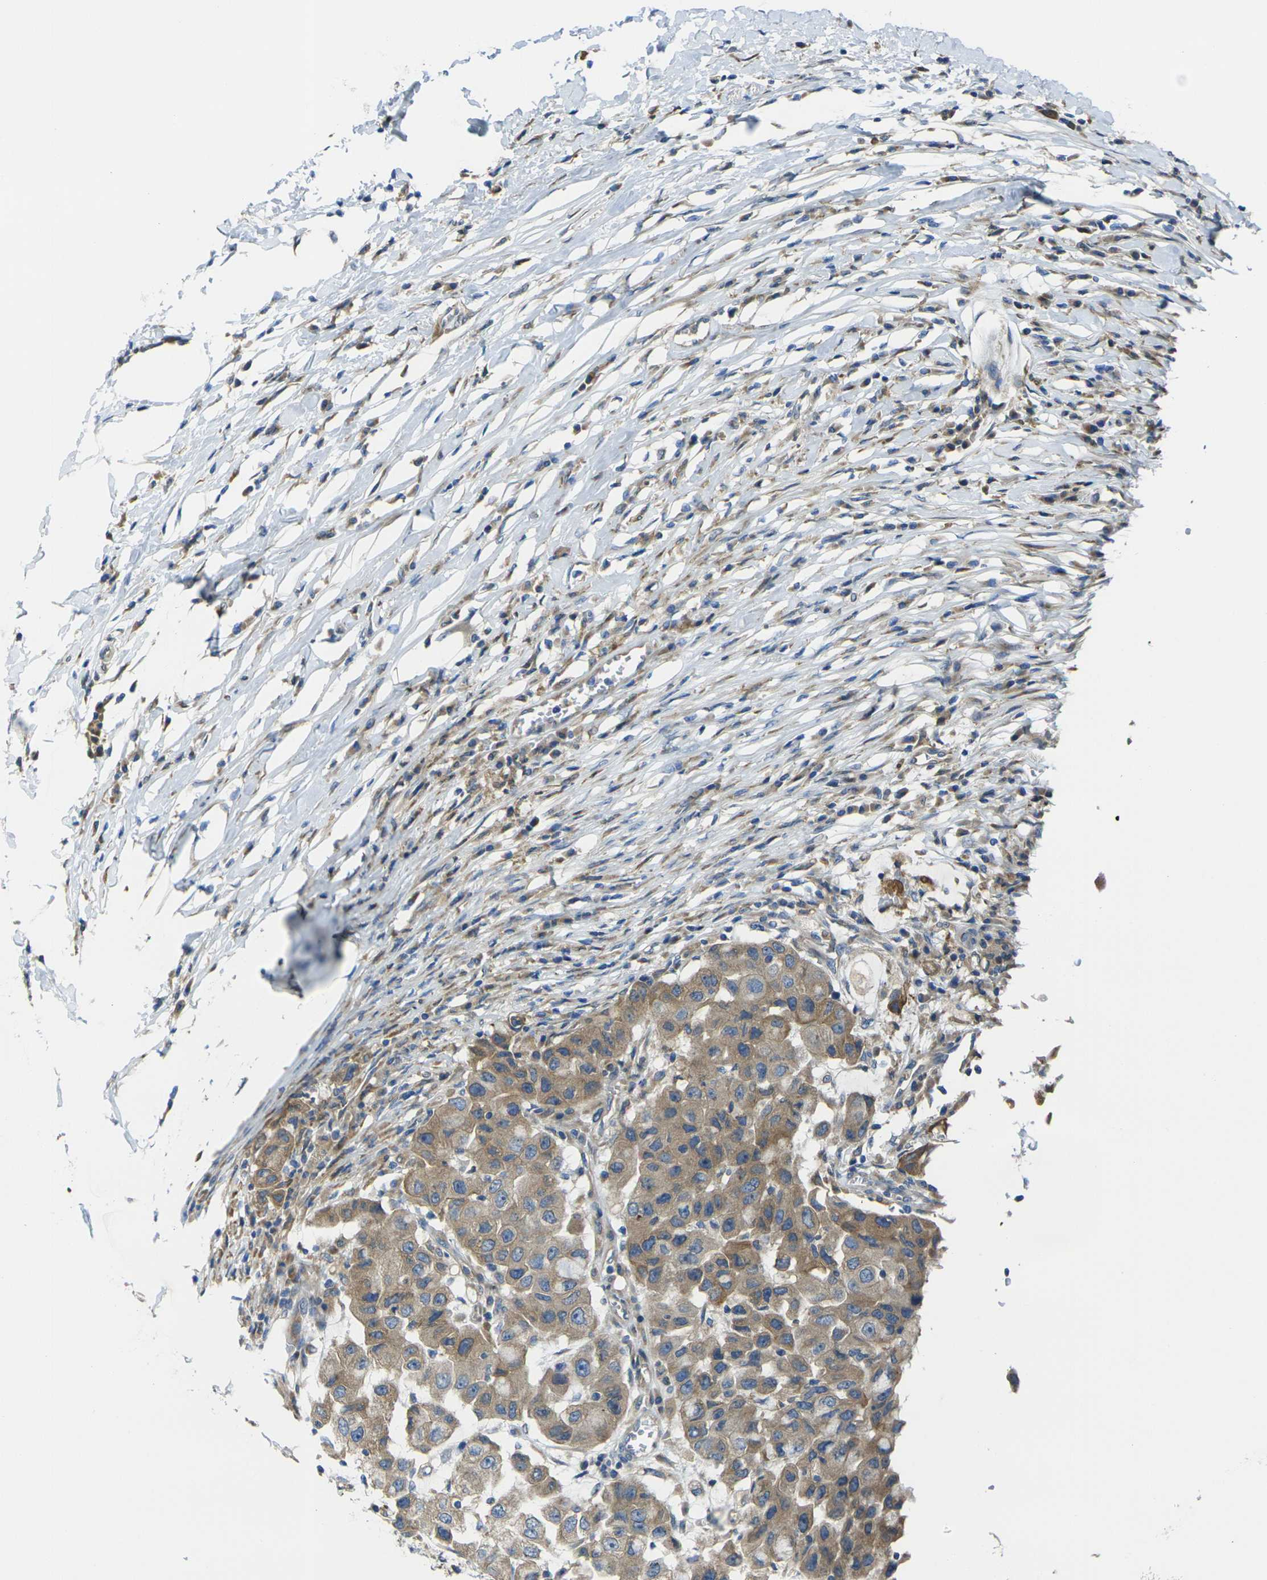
{"staining": {"intensity": "moderate", "quantity": ">75%", "location": "cytoplasmic/membranous"}, "tissue": "breast cancer", "cell_type": "Tumor cells", "image_type": "cancer", "snomed": [{"axis": "morphology", "description": "Duct carcinoma"}, {"axis": "topography", "description": "Breast"}], "caption": "Immunohistochemistry (IHC) photomicrograph of human breast cancer stained for a protein (brown), which reveals medium levels of moderate cytoplasmic/membranous staining in about >75% of tumor cells.", "gene": "FZD1", "patient": {"sex": "female", "age": 27}}